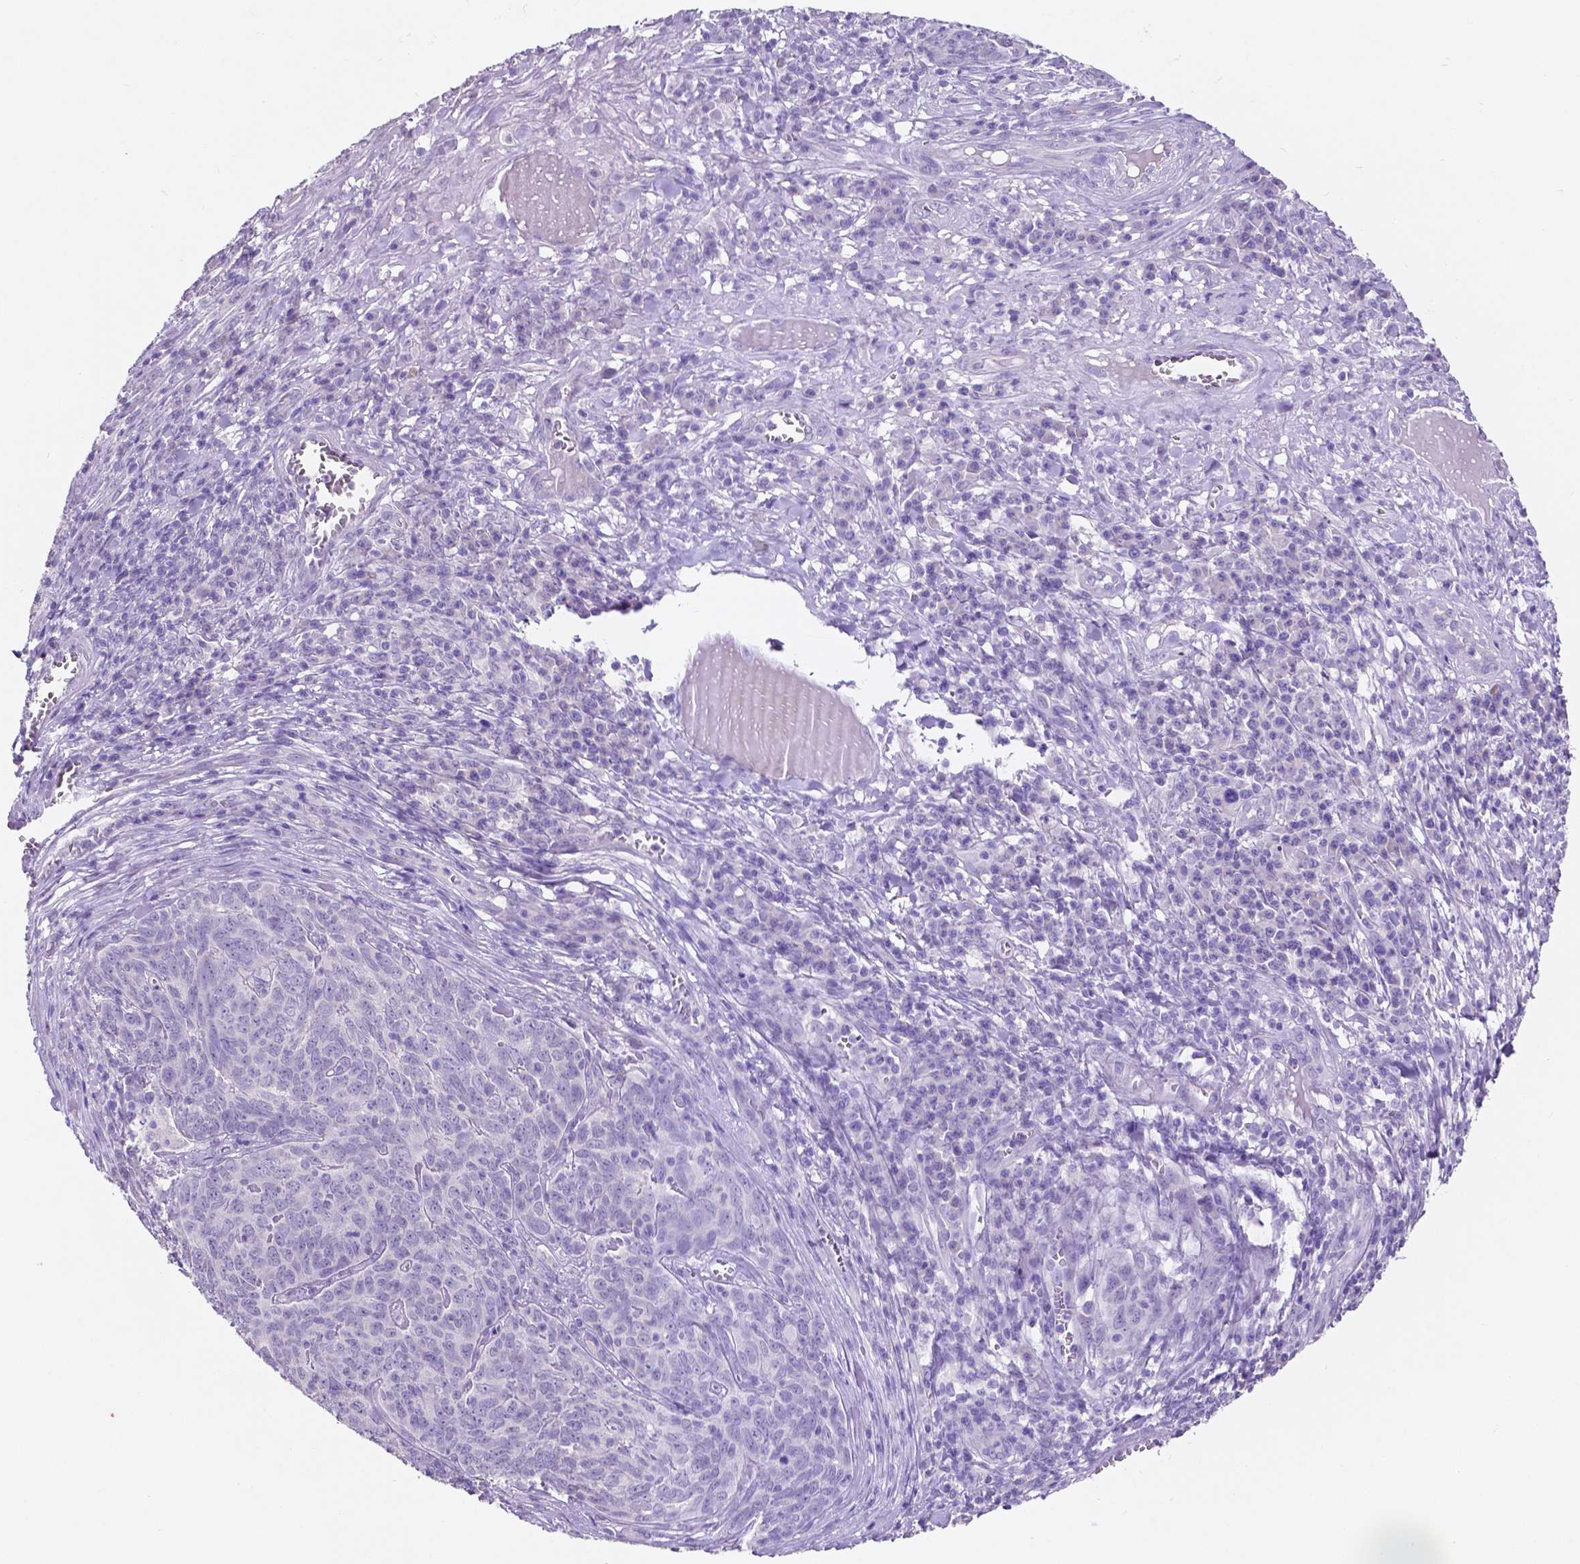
{"staining": {"intensity": "negative", "quantity": "none", "location": "none"}, "tissue": "skin cancer", "cell_type": "Tumor cells", "image_type": "cancer", "snomed": [{"axis": "morphology", "description": "Squamous cell carcinoma, NOS"}, {"axis": "topography", "description": "Skin"}, {"axis": "topography", "description": "Anal"}], "caption": "The photomicrograph exhibits no significant staining in tumor cells of skin squamous cell carcinoma.", "gene": "SLC22A2", "patient": {"sex": "female", "age": 51}}